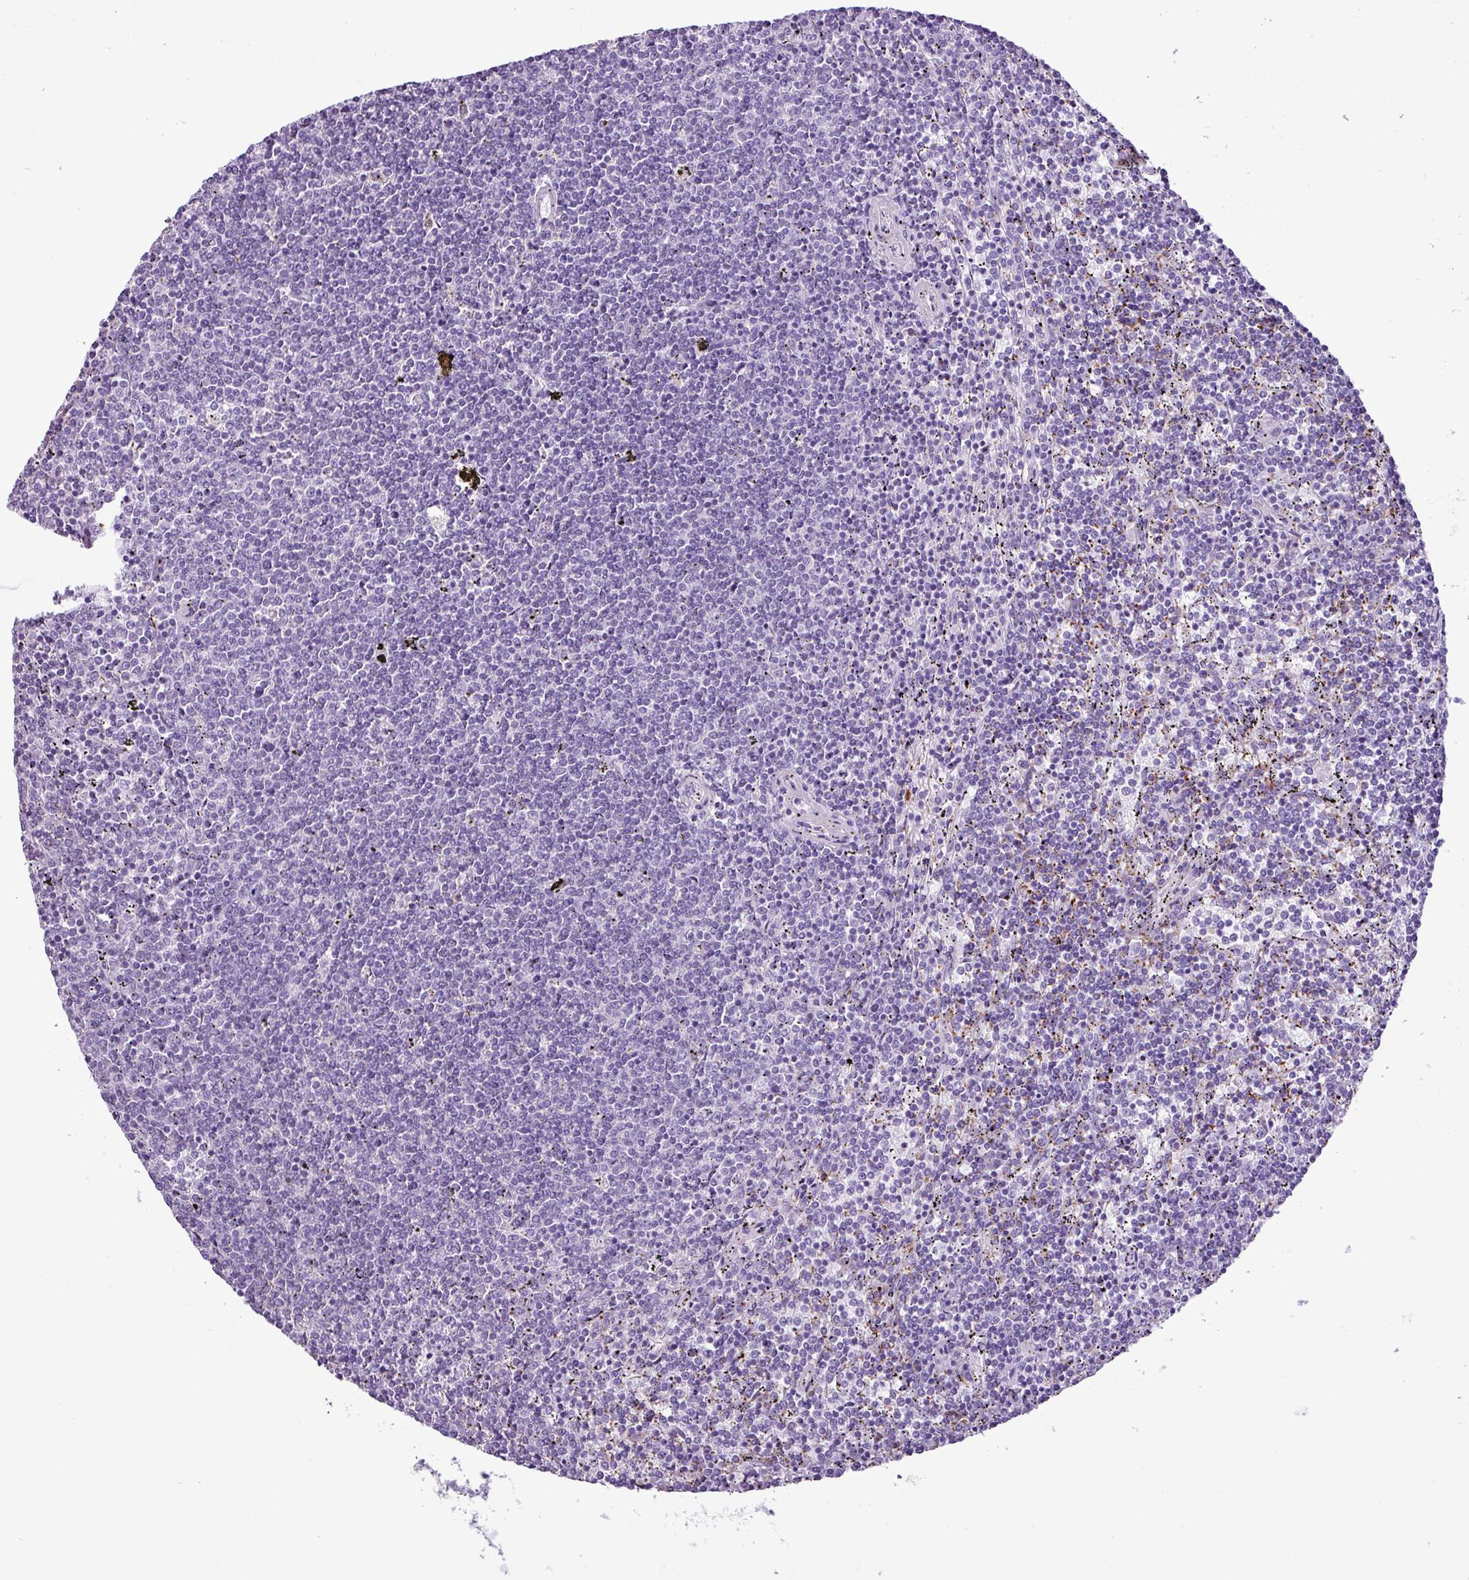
{"staining": {"intensity": "negative", "quantity": "none", "location": "none"}, "tissue": "lymphoma", "cell_type": "Tumor cells", "image_type": "cancer", "snomed": [{"axis": "morphology", "description": "Malignant lymphoma, non-Hodgkin's type, Low grade"}, {"axis": "topography", "description": "Spleen"}], "caption": "This is an immunohistochemistry micrograph of lymphoma. There is no positivity in tumor cells.", "gene": "TMEM200C", "patient": {"sex": "female", "age": 50}}